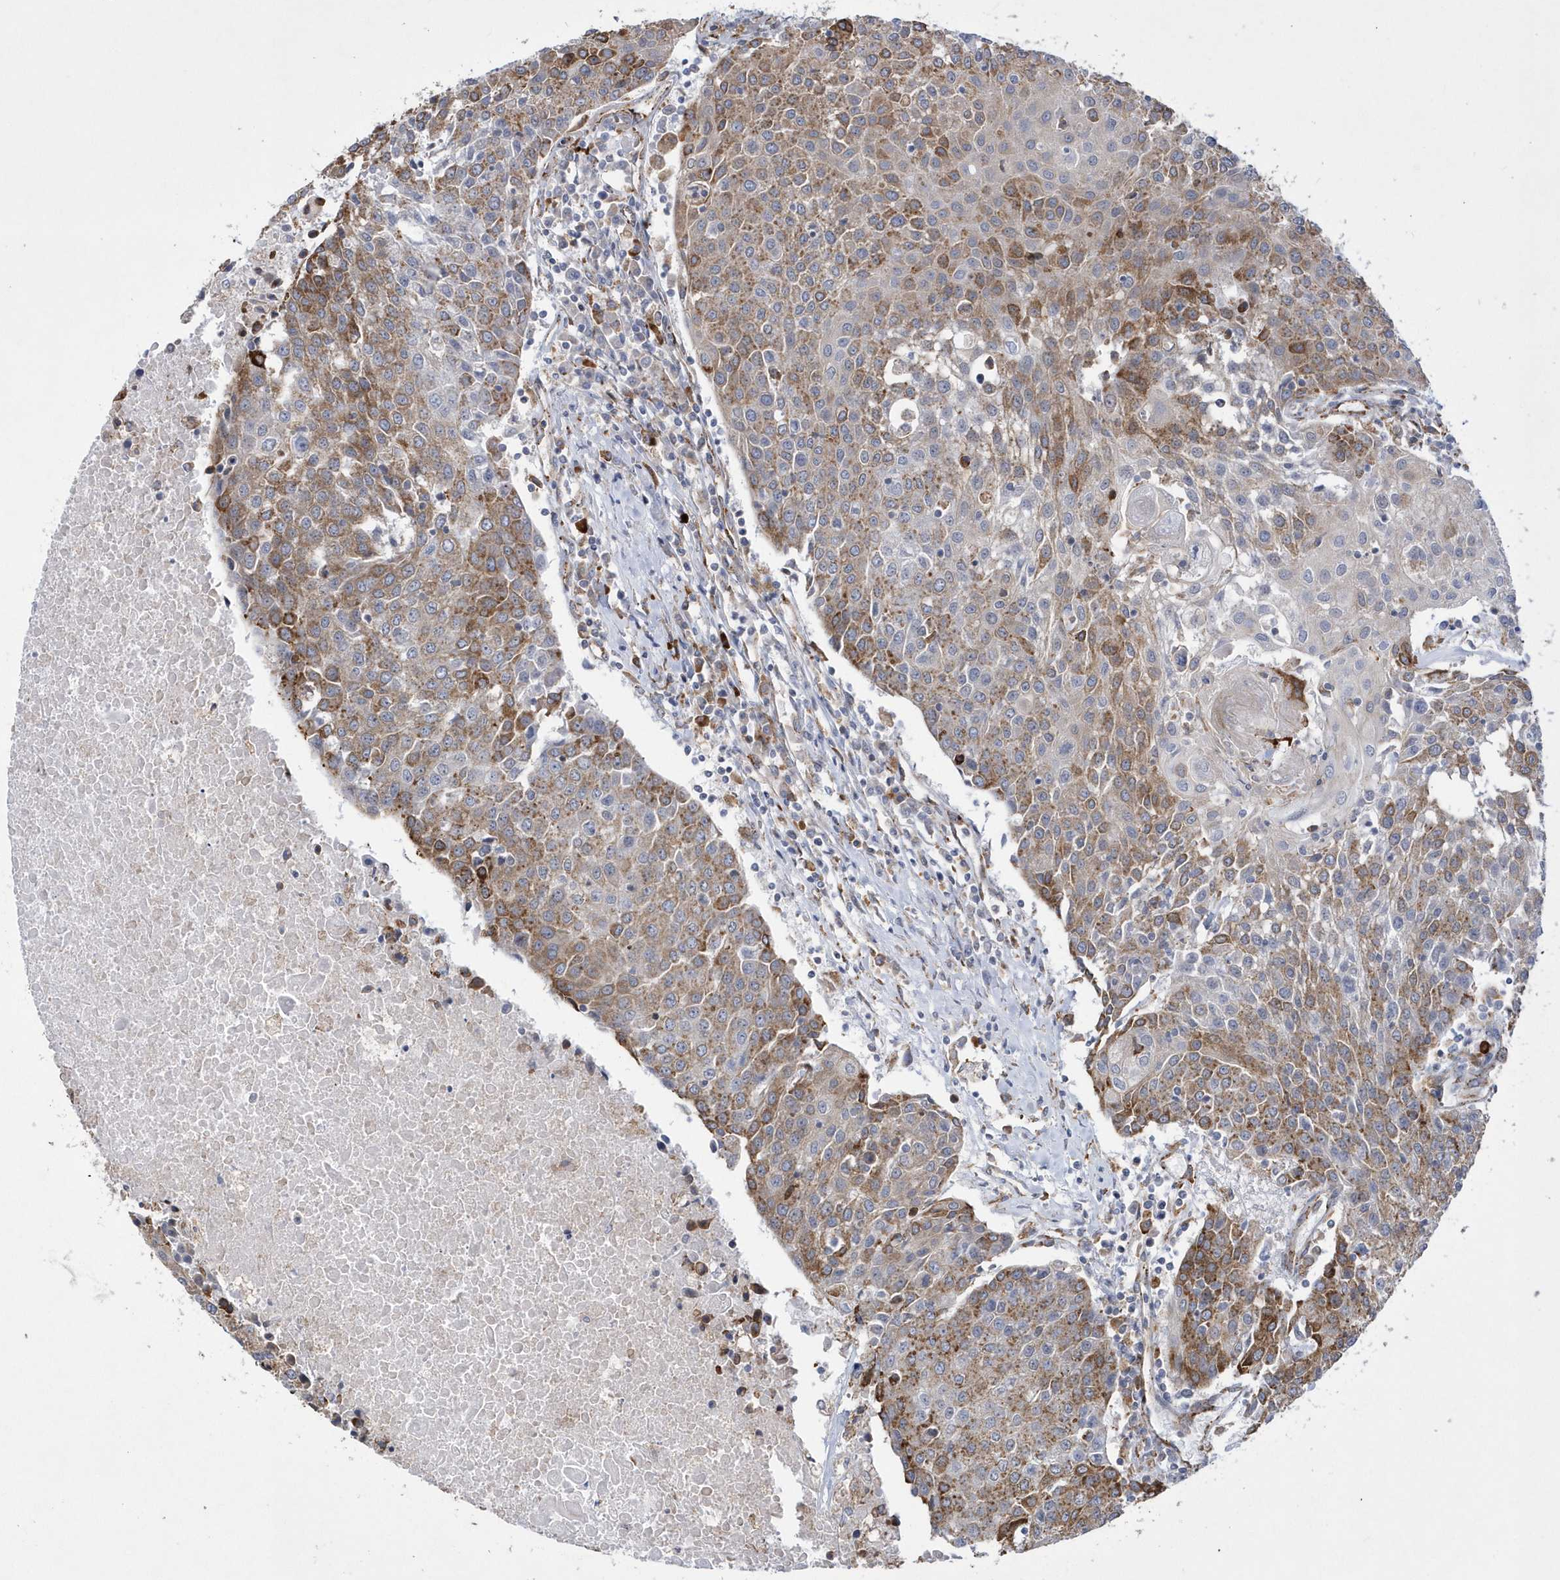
{"staining": {"intensity": "moderate", "quantity": ">75%", "location": "cytoplasmic/membranous"}, "tissue": "urothelial cancer", "cell_type": "Tumor cells", "image_type": "cancer", "snomed": [{"axis": "morphology", "description": "Urothelial carcinoma, High grade"}, {"axis": "topography", "description": "Urinary bladder"}], "caption": "DAB (3,3'-diaminobenzidine) immunohistochemical staining of human urothelial carcinoma (high-grade) shows moderate cytoplasmic/membranous protein staining in about >75% of tumor cells. Nuclei are stained in blue.", "gene": "MED31", "patient": {"sex": "female", "age": 85}}